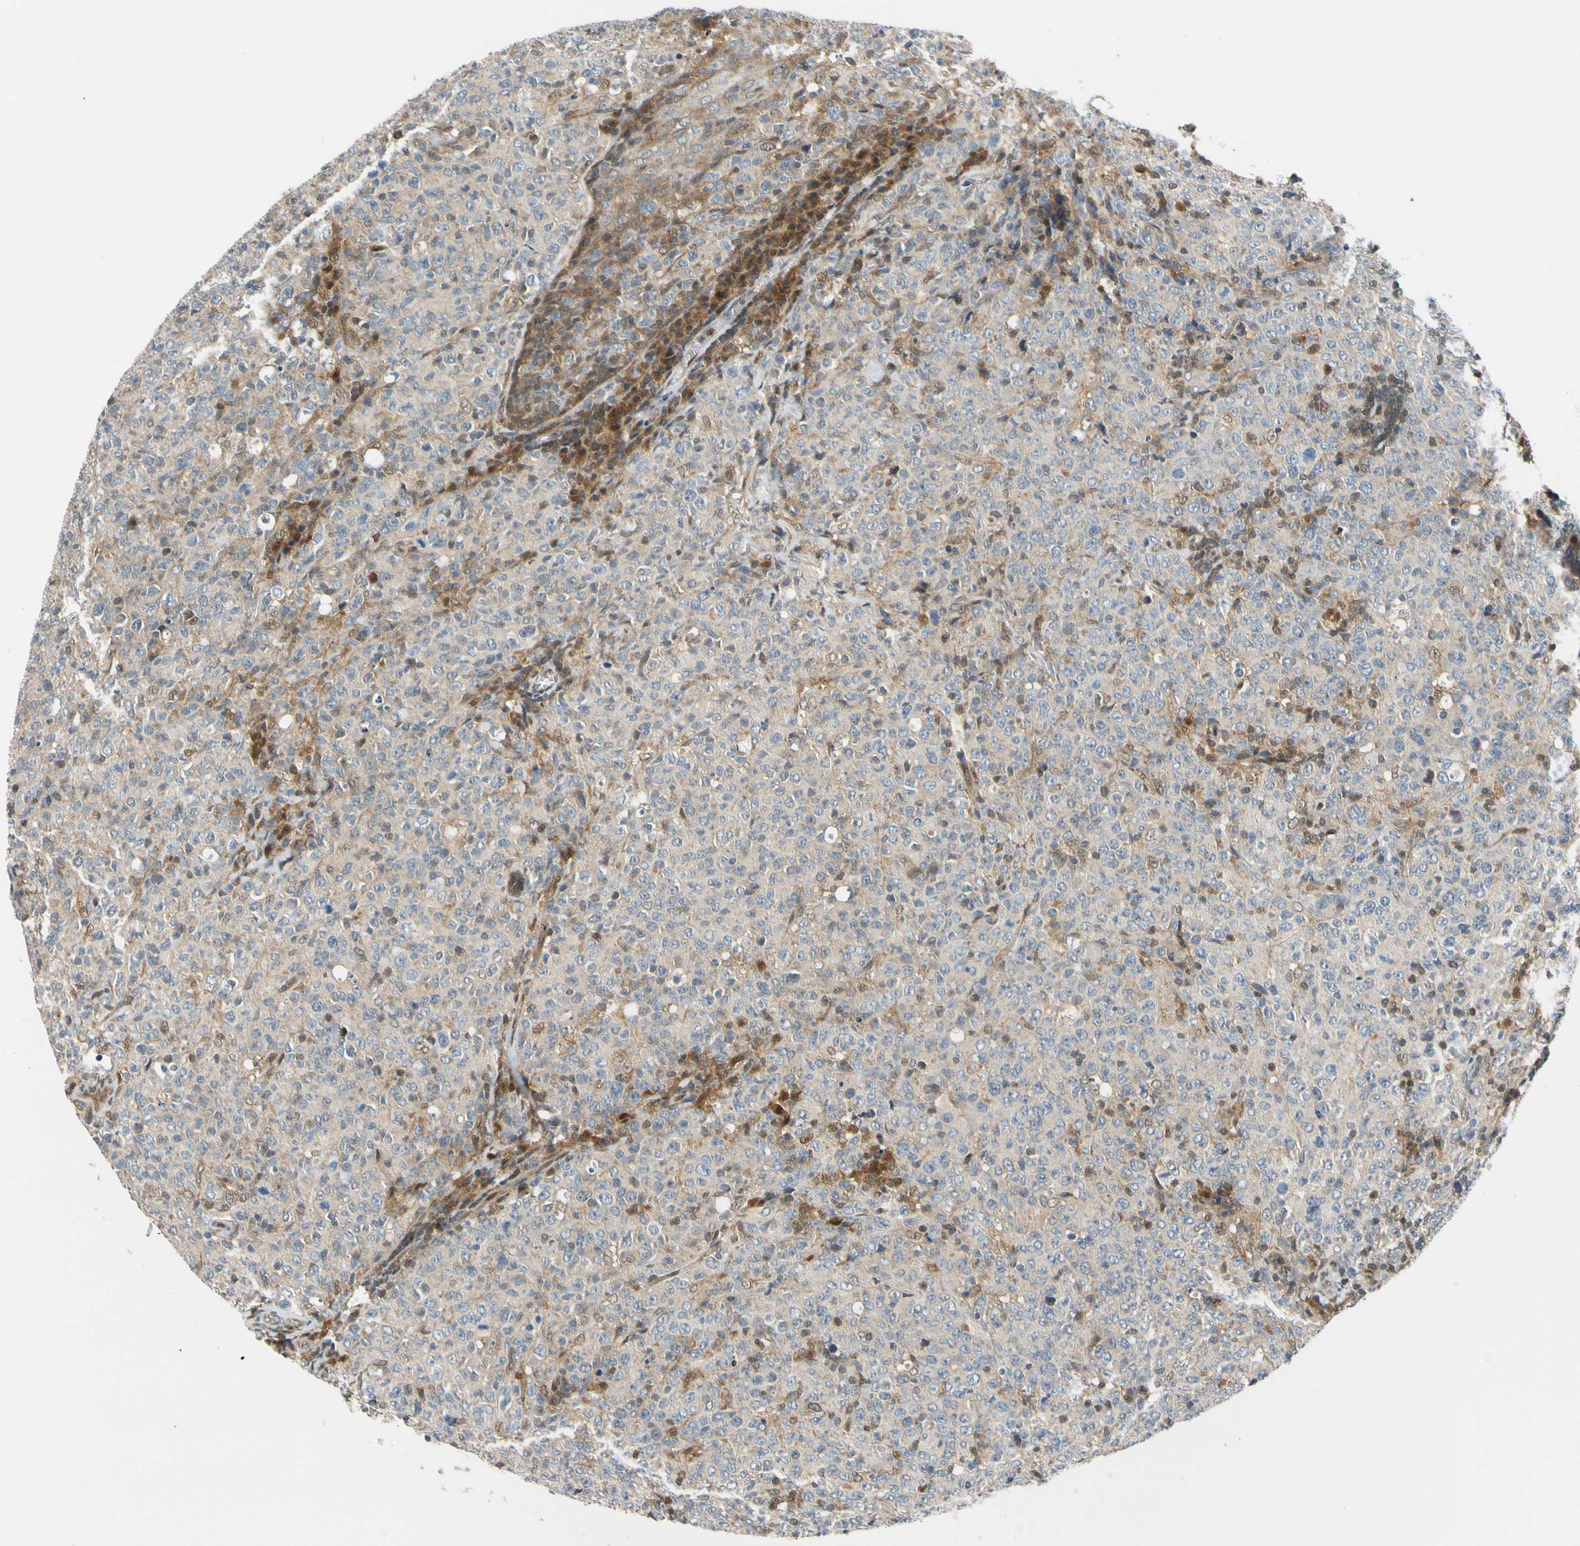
{"staining": {"intensity": "negative", "quantity": "none", "location": "none"}, "tissue": "lymphoma", "cell_type": "Tumor cells", "image_type": "cancer", "snomed": [{"axis": "morphology", "description": "Malignant lymphoma, non-Hodgkin's type, High grade"}, {"axis": "topography", "description": "Tonsil"}], "caption": "Tumor cells show no significant protein positivity in malignant lymphoma, non-Hodgkin's type (high-grade).", "gene": "MAPK9", "patient": {"sex": "female", "age": 36}}